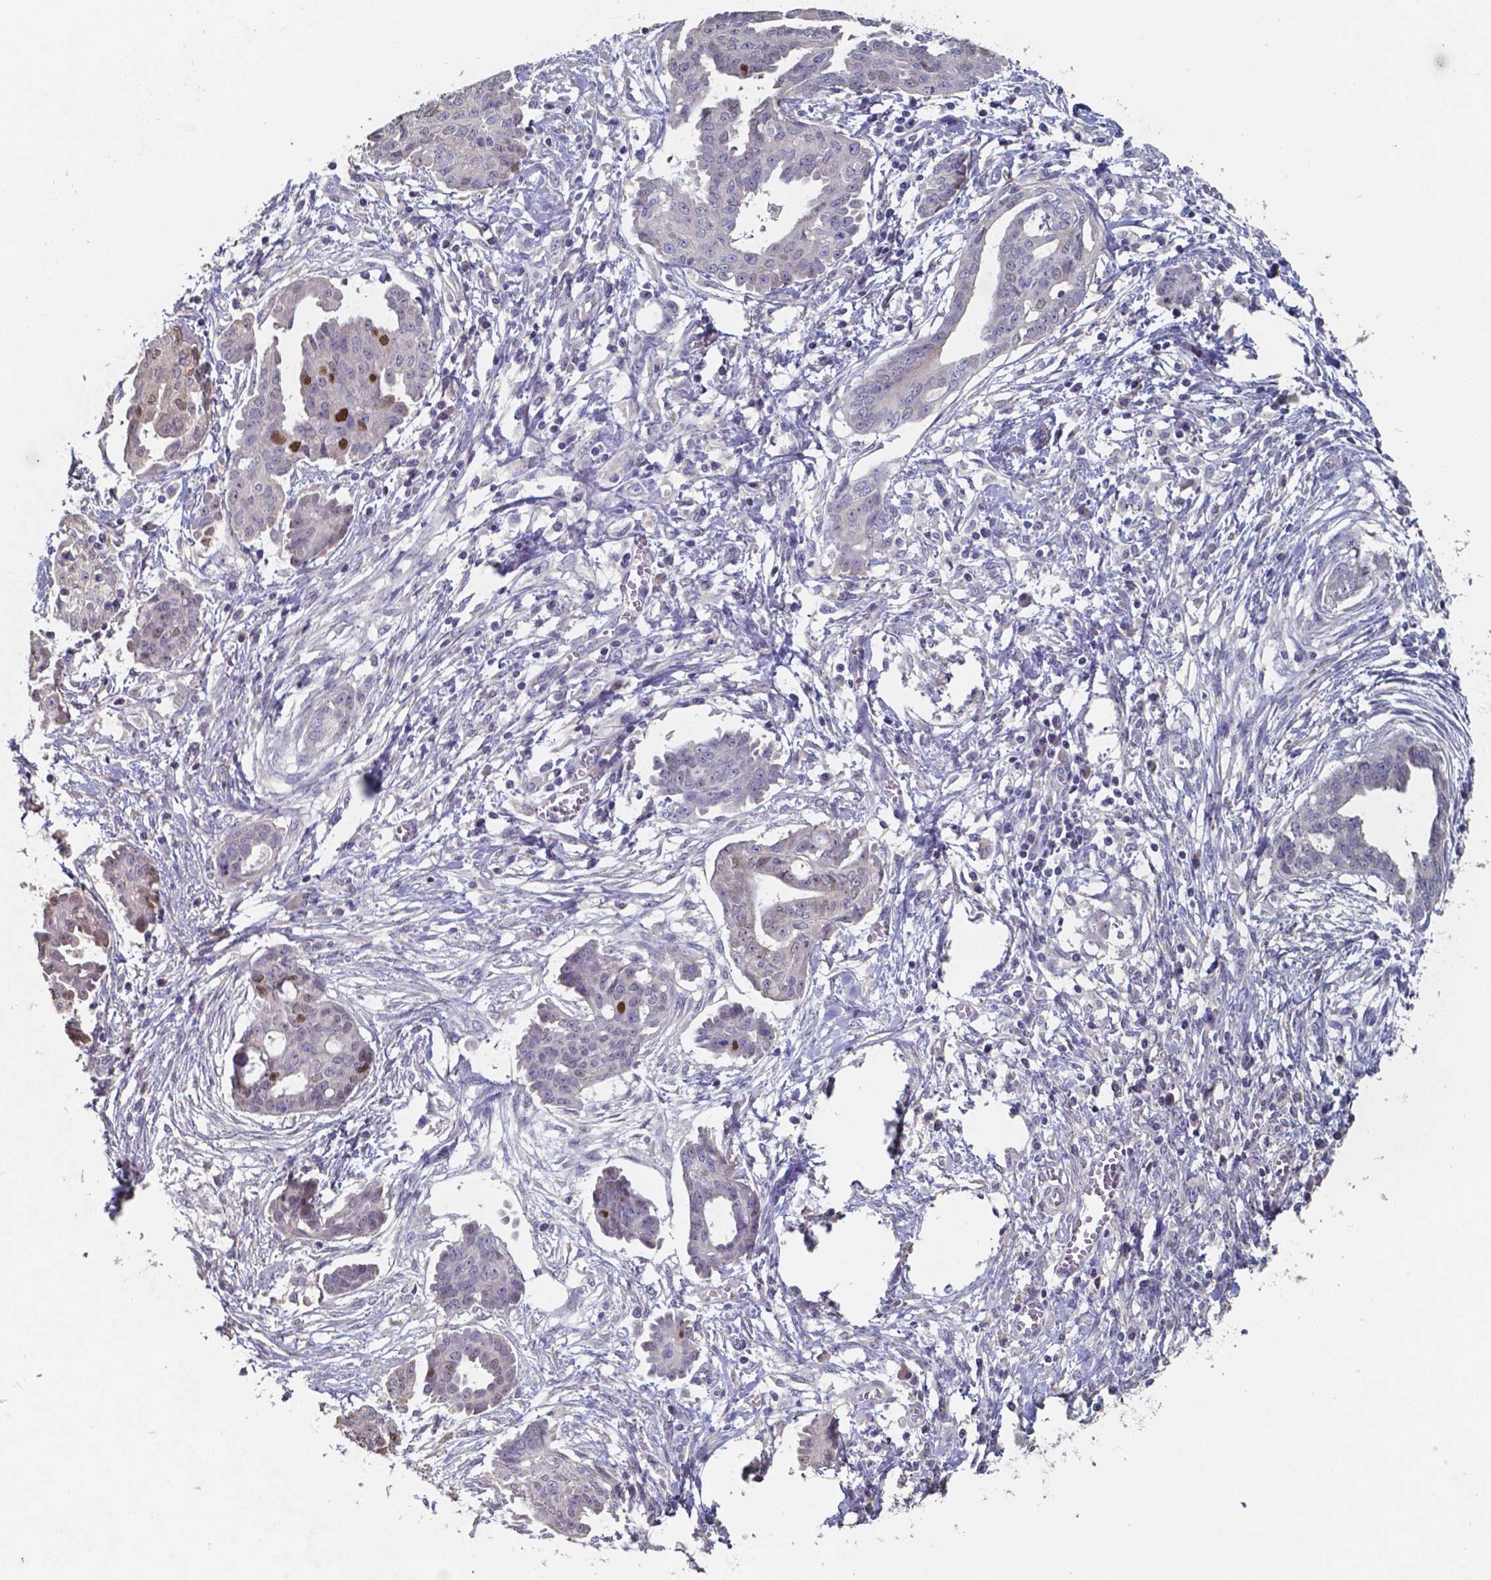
{"staining": {"intensity": "strong", "quantity": "<25%", "location": "nuclear"}, "tissue": "ovarian cancer", "cell_type": "Tumor cells", "image_type": "cancer", "snomed": [{"axis": "morphology", "description": "Cystadenocarcinoma, serous, NOS"}, {"axis": "topography", "description": "Ovary"}], "caption": "A high-resolution histopathology image shows immunohistochemistry (IHC) staining of serous cystadenocarcinoma (ovarian), which exhibits strong nuclear positivity in approximately <25% of tumor cells.", "gene": "FOXJ1", "patient": {"sex": "female", "age": 71}}